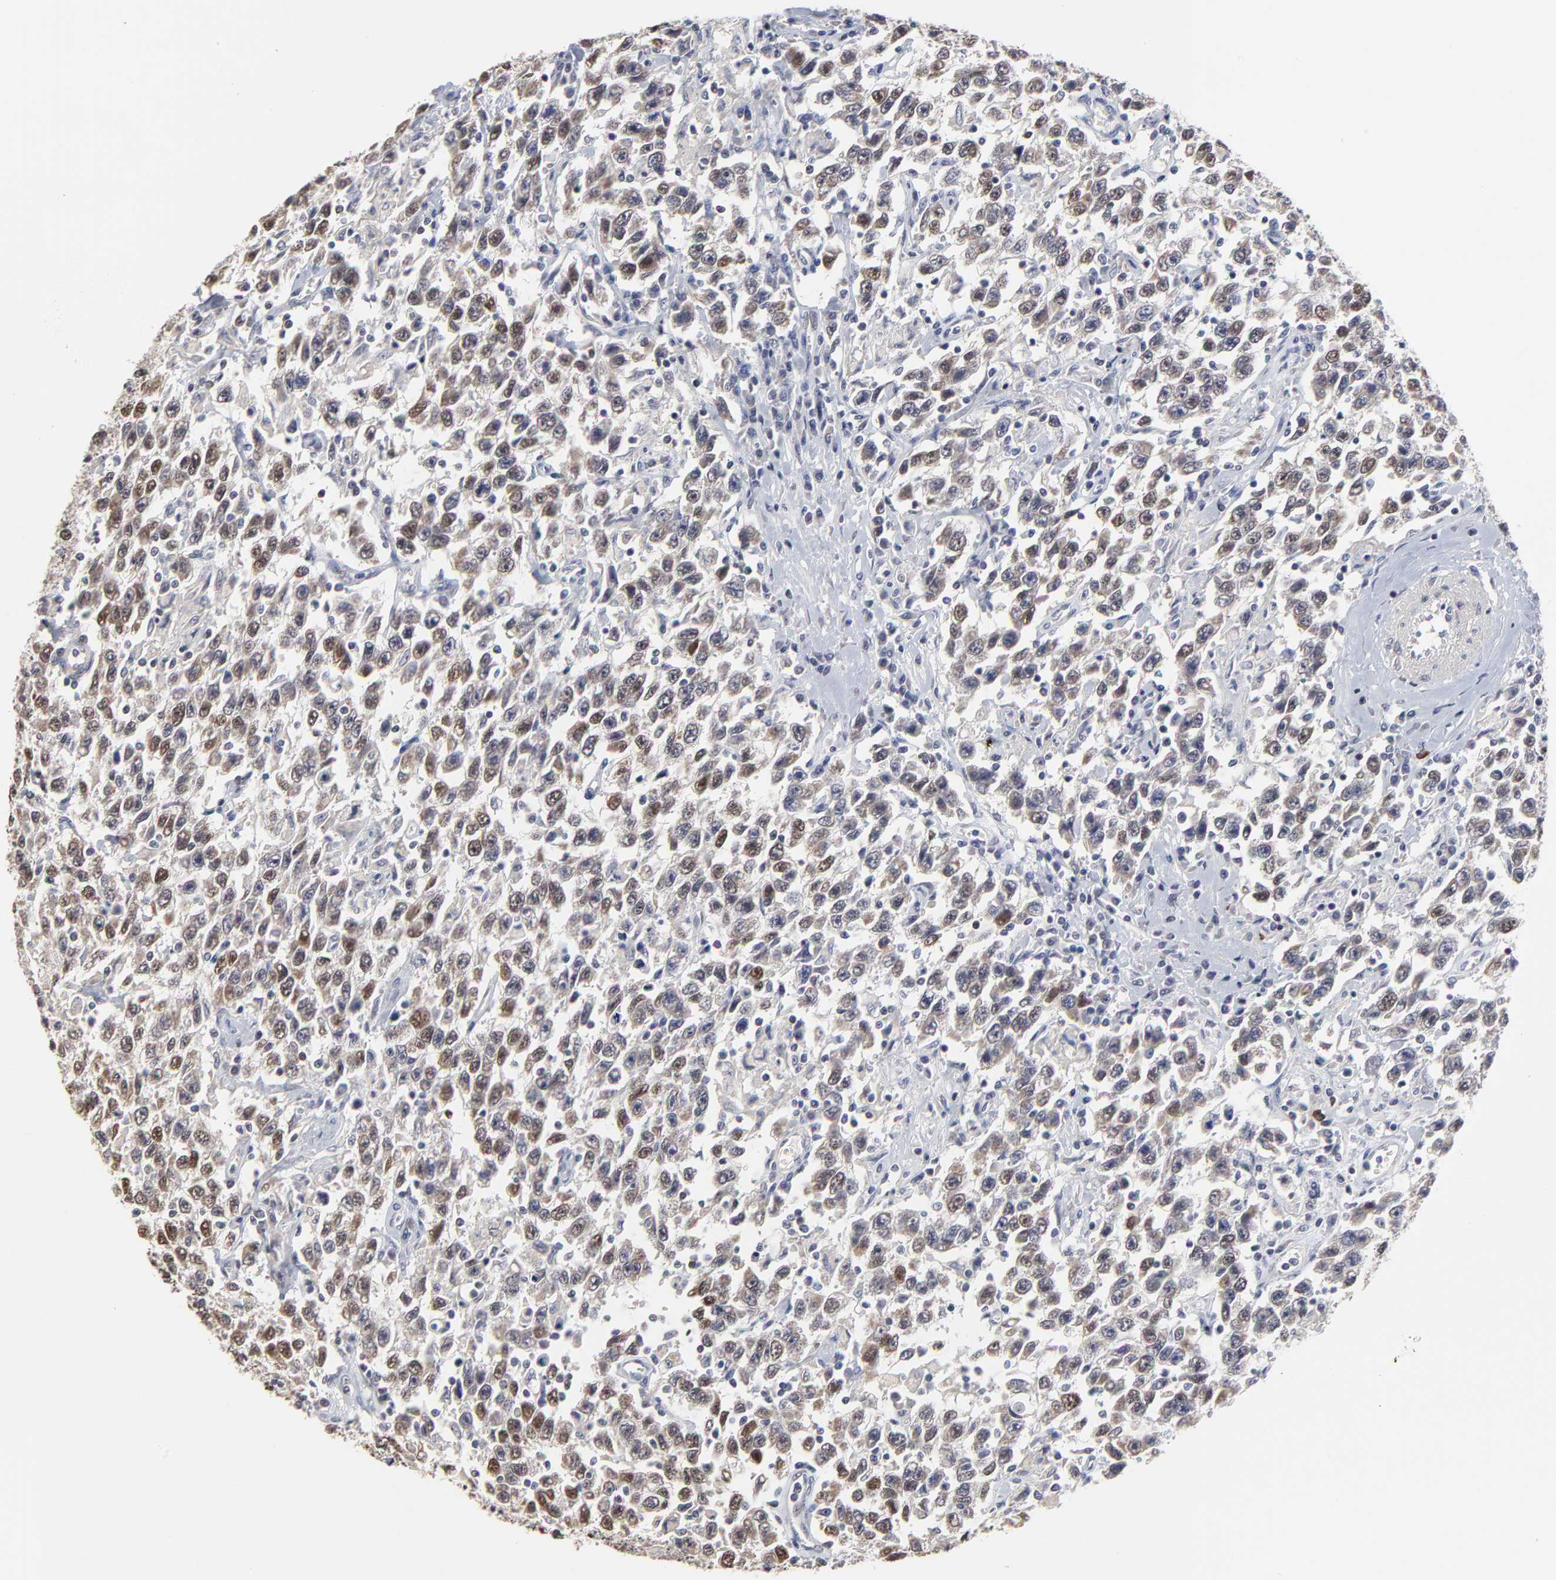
{"staining": {"intensity": "weak", "quantity": "25%-75%", "location": "cytoplasmic/membranous"}, "tissue": "testis cancer", "cell_type": "Tumor cells", "image_type": "cancer", "snomed": [{"axis": "morphology", "description": "Seminoma, NOS"}, {"axis": "topography", "description": "Testis"}], "caption": "Testis cancer stained with a brown dye exhibits weak cytoplasmic/membranous positive positivity in about 25%-75% of tumor cells.", "gene": "MAGEA10", "patient": {"sex": "male", "age": 41}}